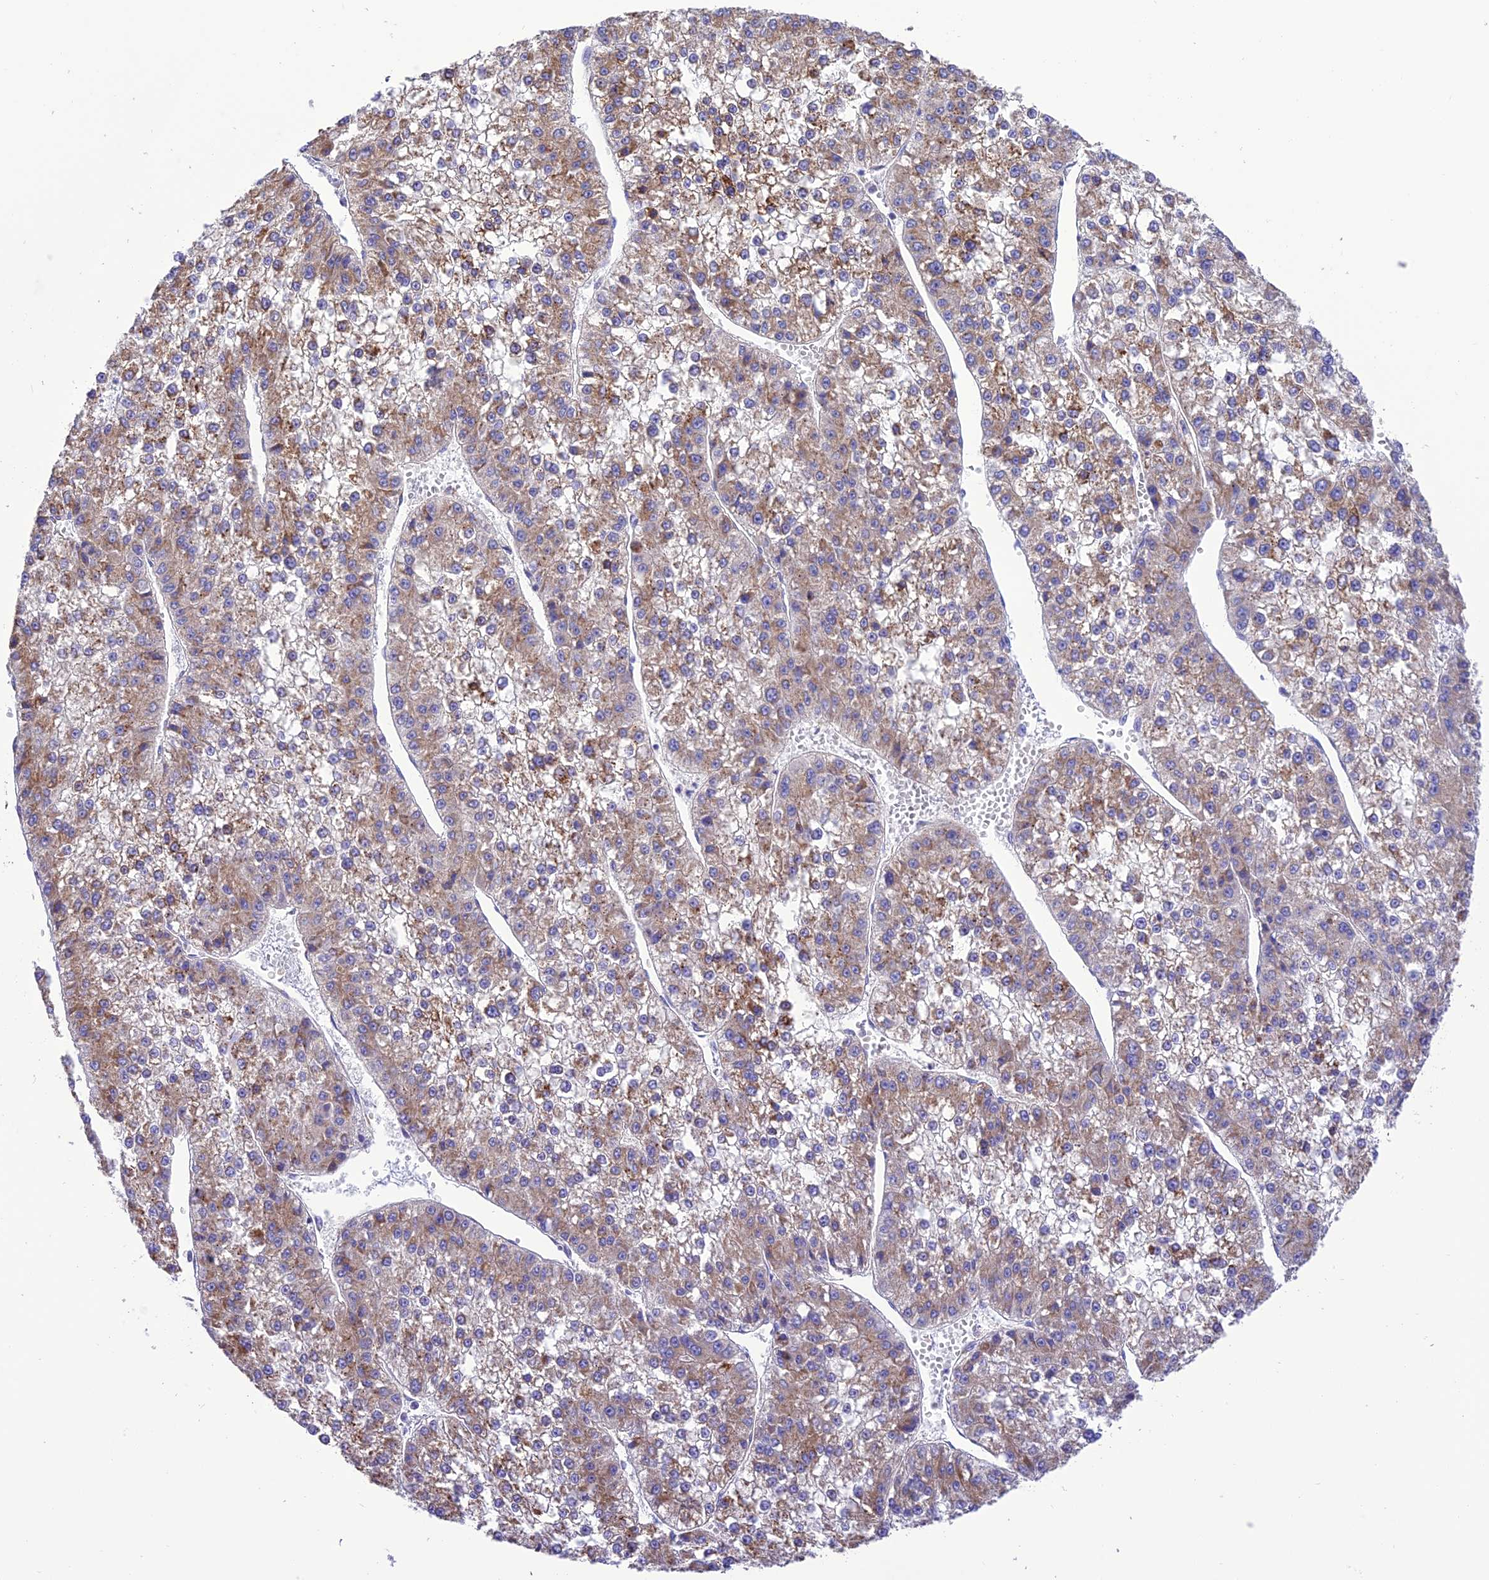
{"staining": {"intensity": "moderate", "quantity": "25%-75%", "location": "cytoplasmic/membranous"}, "tissue": "liver cancer", "cell_type": "Tumor cells", "image_type": "cancer", "snomed": [{"axis": "morphology", "description": "Carcinoma, Hepatocellular, NOS"}, {"axis": "topography", "description": "Liver"}], "caption": "A high-resolution micrograph shows immunohistochemistry (IHC) staining of hepatocellular carcinoma (liver), which demonstrates moderate cytoplasmic/membranous staining in about 25%-75% of tumor cells.", "gene": "MAP3K12", "patient": {"sex": "female", "age": 73}}